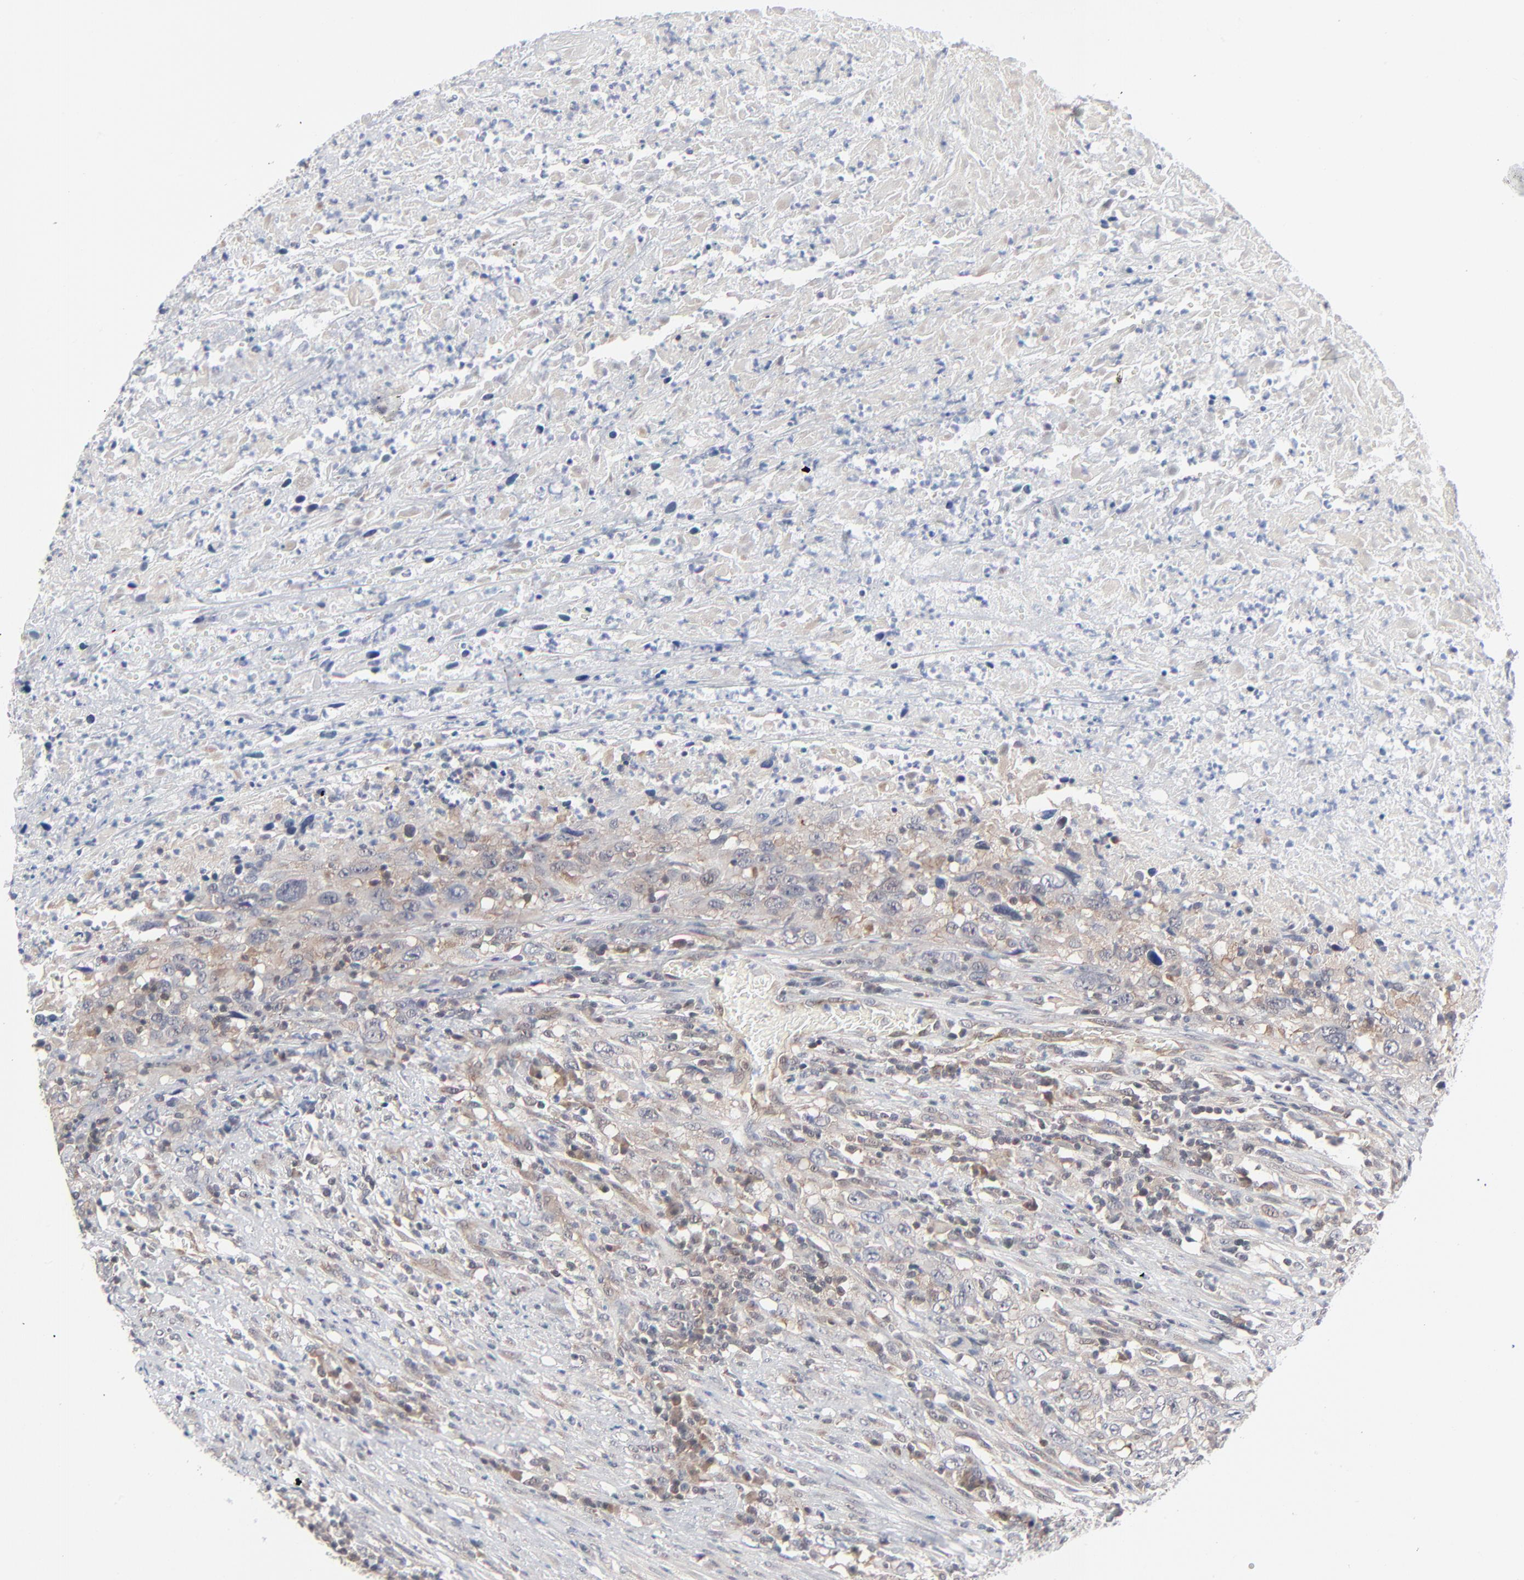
{"staining": {"intensity": "weak", "quantity": ">75%", "location": "cytoplasmic/membranous"}, "tissue": "urothelial cancer", "cell_type": "Tumor cells", "image_type": "cancer", "snomed": [{"axis": "morphology", "description": "Urothelial carcinoma, High grade"}, {"axis": "topography", "description": "Urinary bladder"}], "caption": "Weak cytoplasmic/membranous expression for a protein is appreciated in approximately >75% of tumor cells of urothelial carcinoma (high-grade) using immunohistochemistry (IHC).", "gene": "RPS6KB1", "patient": {"sex": "male", "age": 61}}